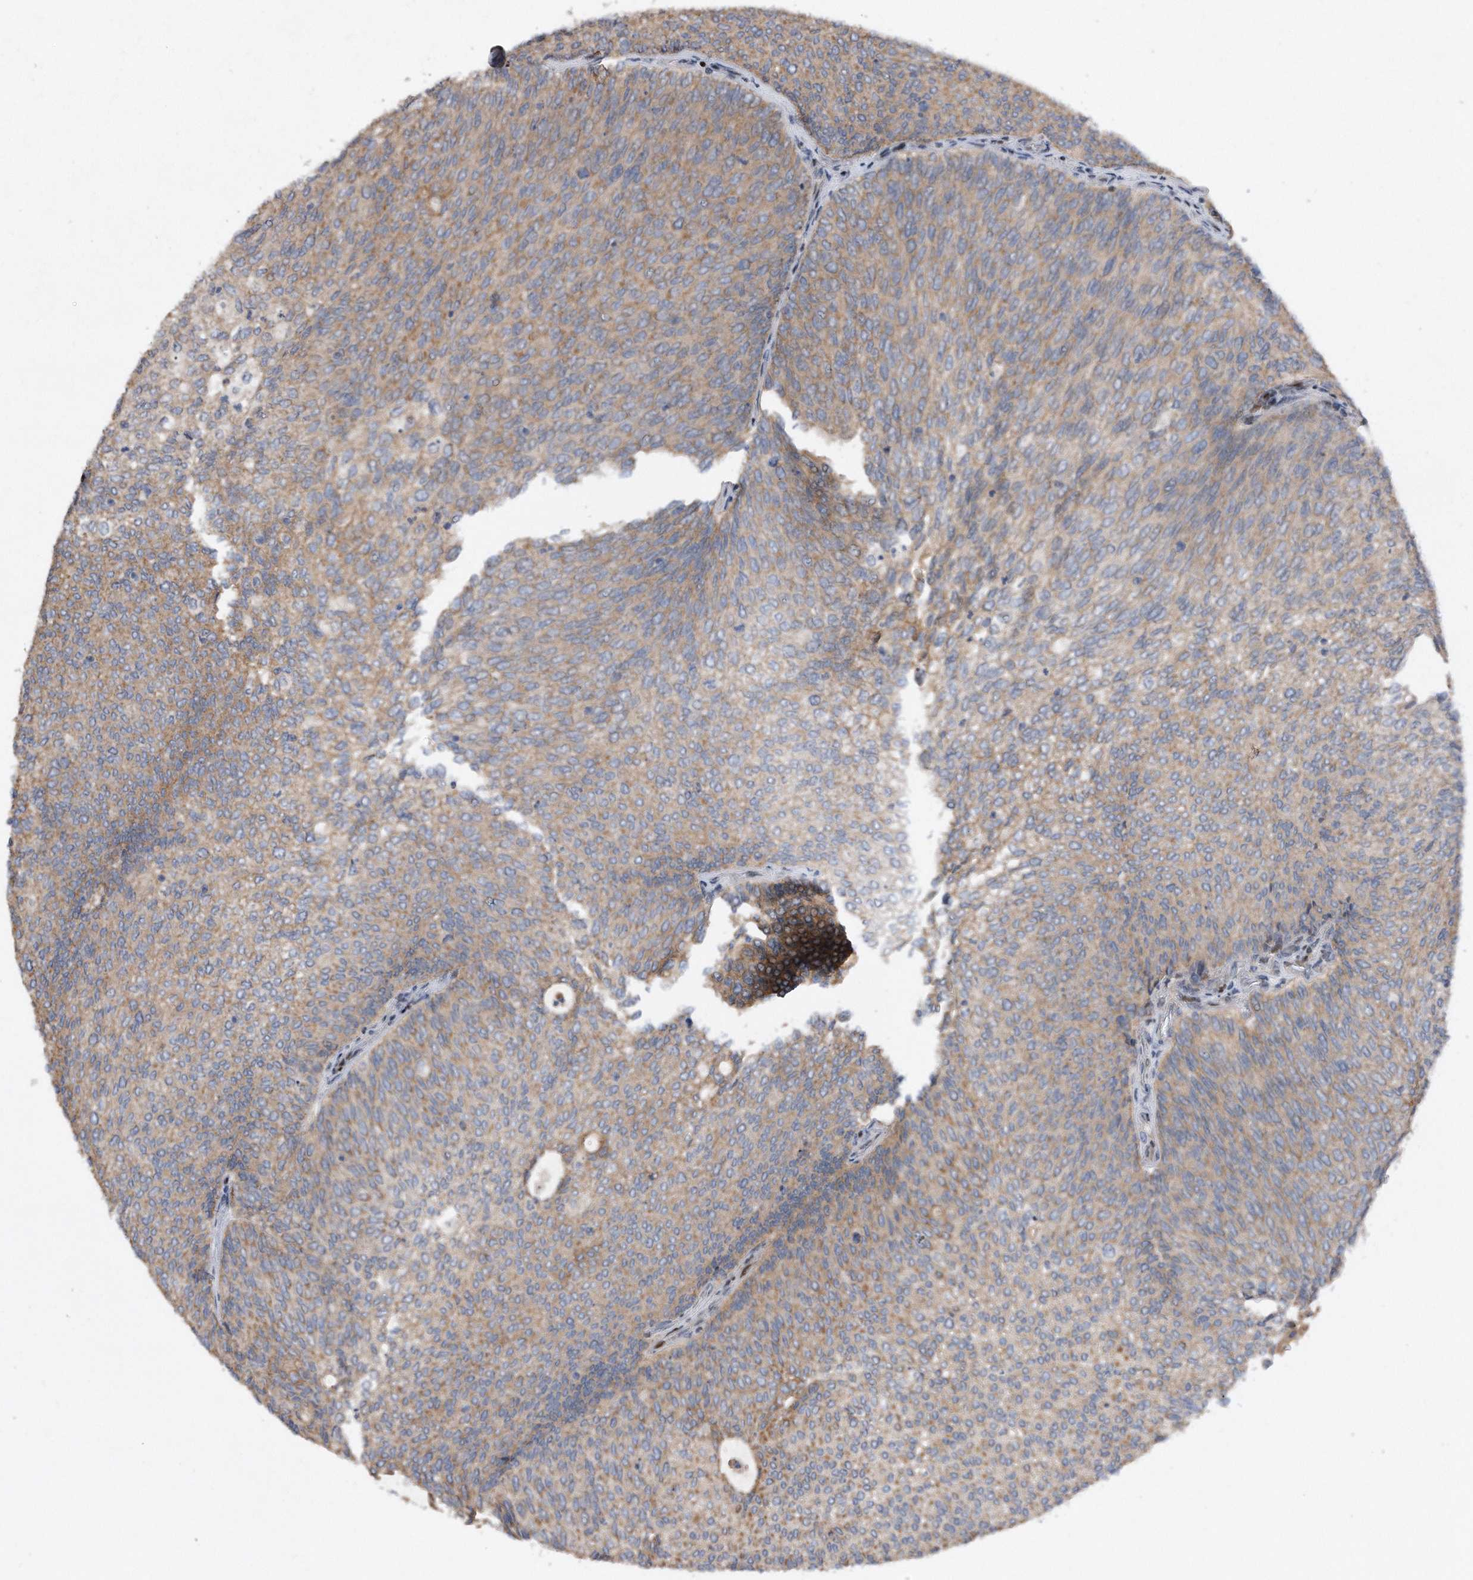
{"staining": {"intensity": "moderate", "quantity": ">75%", "location": "cytoplasmic/membranous"}, "tissue": "urothelial cancer", "cell_type": "Tumor cells", "image_type": "cancer", "snomed": [{"axis": "morphology", "description": "Urothelial carcinoma, Low grade"}, {"axis": "topography", "description": "Urinary bladder"}], "caption": "High-magnification brightfield microscopy of urothelial cancer stained with DAB (brown) and counterstained with hematoxylin (blue). tumor cells exhibit moderate cytoplasmic/membranous positivity is identified in about>75% of cells.", "gene": "CDH12", "patient": {"sex": "female", "age": 79}}